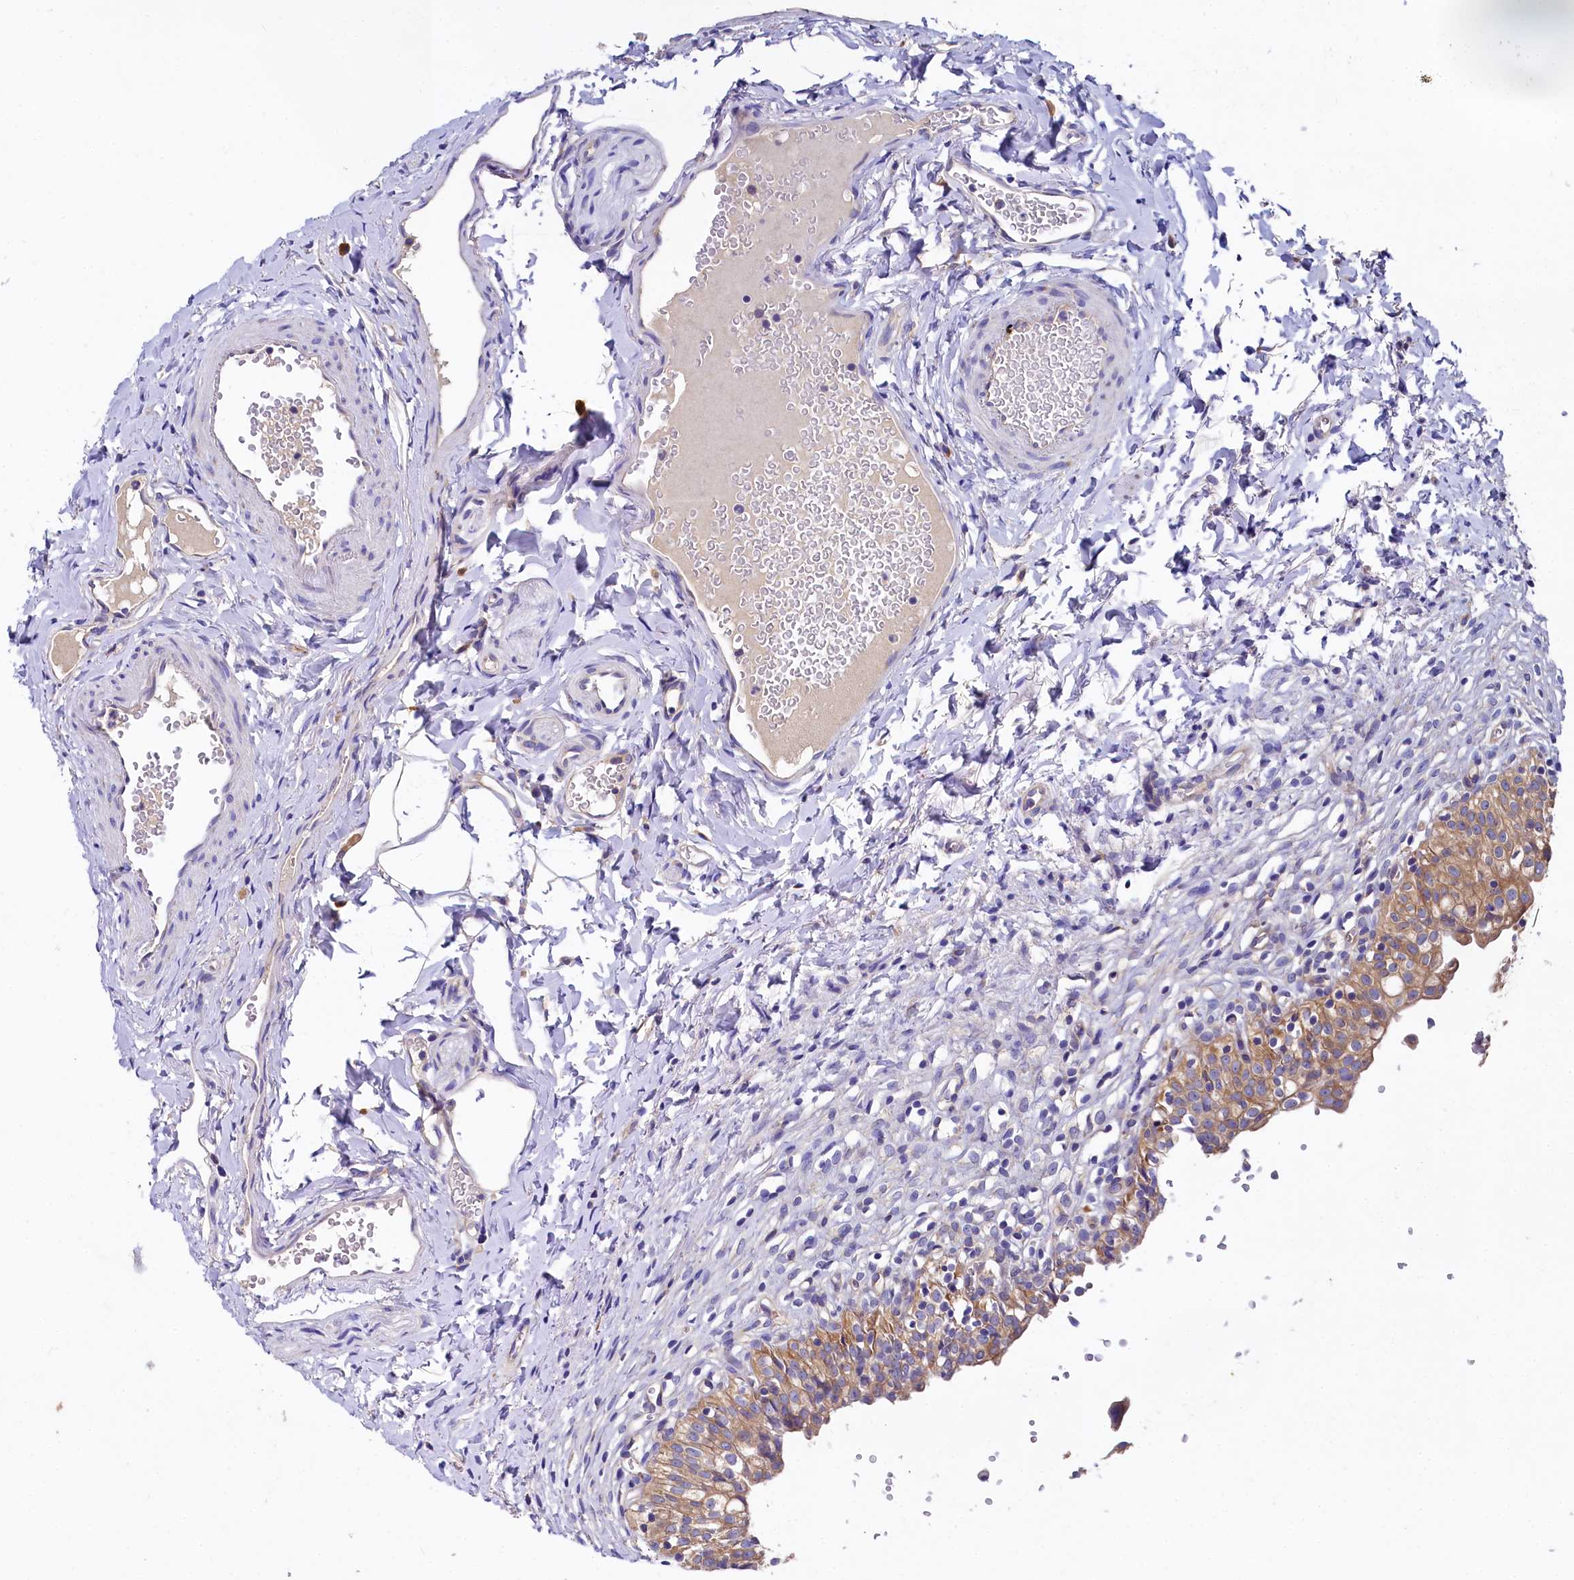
{"staining": {"intensity": "moderate", "quantity": ">75%", "location": "cytoplasmic/membranous"}, "tissue": "urinary bladder", "cell_type": "Urothelial cells", "image_type": "normal", "snomed": [{"axis": "morphology", "description": "Normal tissue, NOS"}, {"axis": "topography", "description": "Urinary bladder"}], "caption": "This histopathology image shows IHC staining of normal human urinary bladder, with medium moderate cytoplasmic/membranous staining in approximately >75% of urothelial cells.", "gene": "QARS1", "patient": {"sex": "male", "age": 55}}